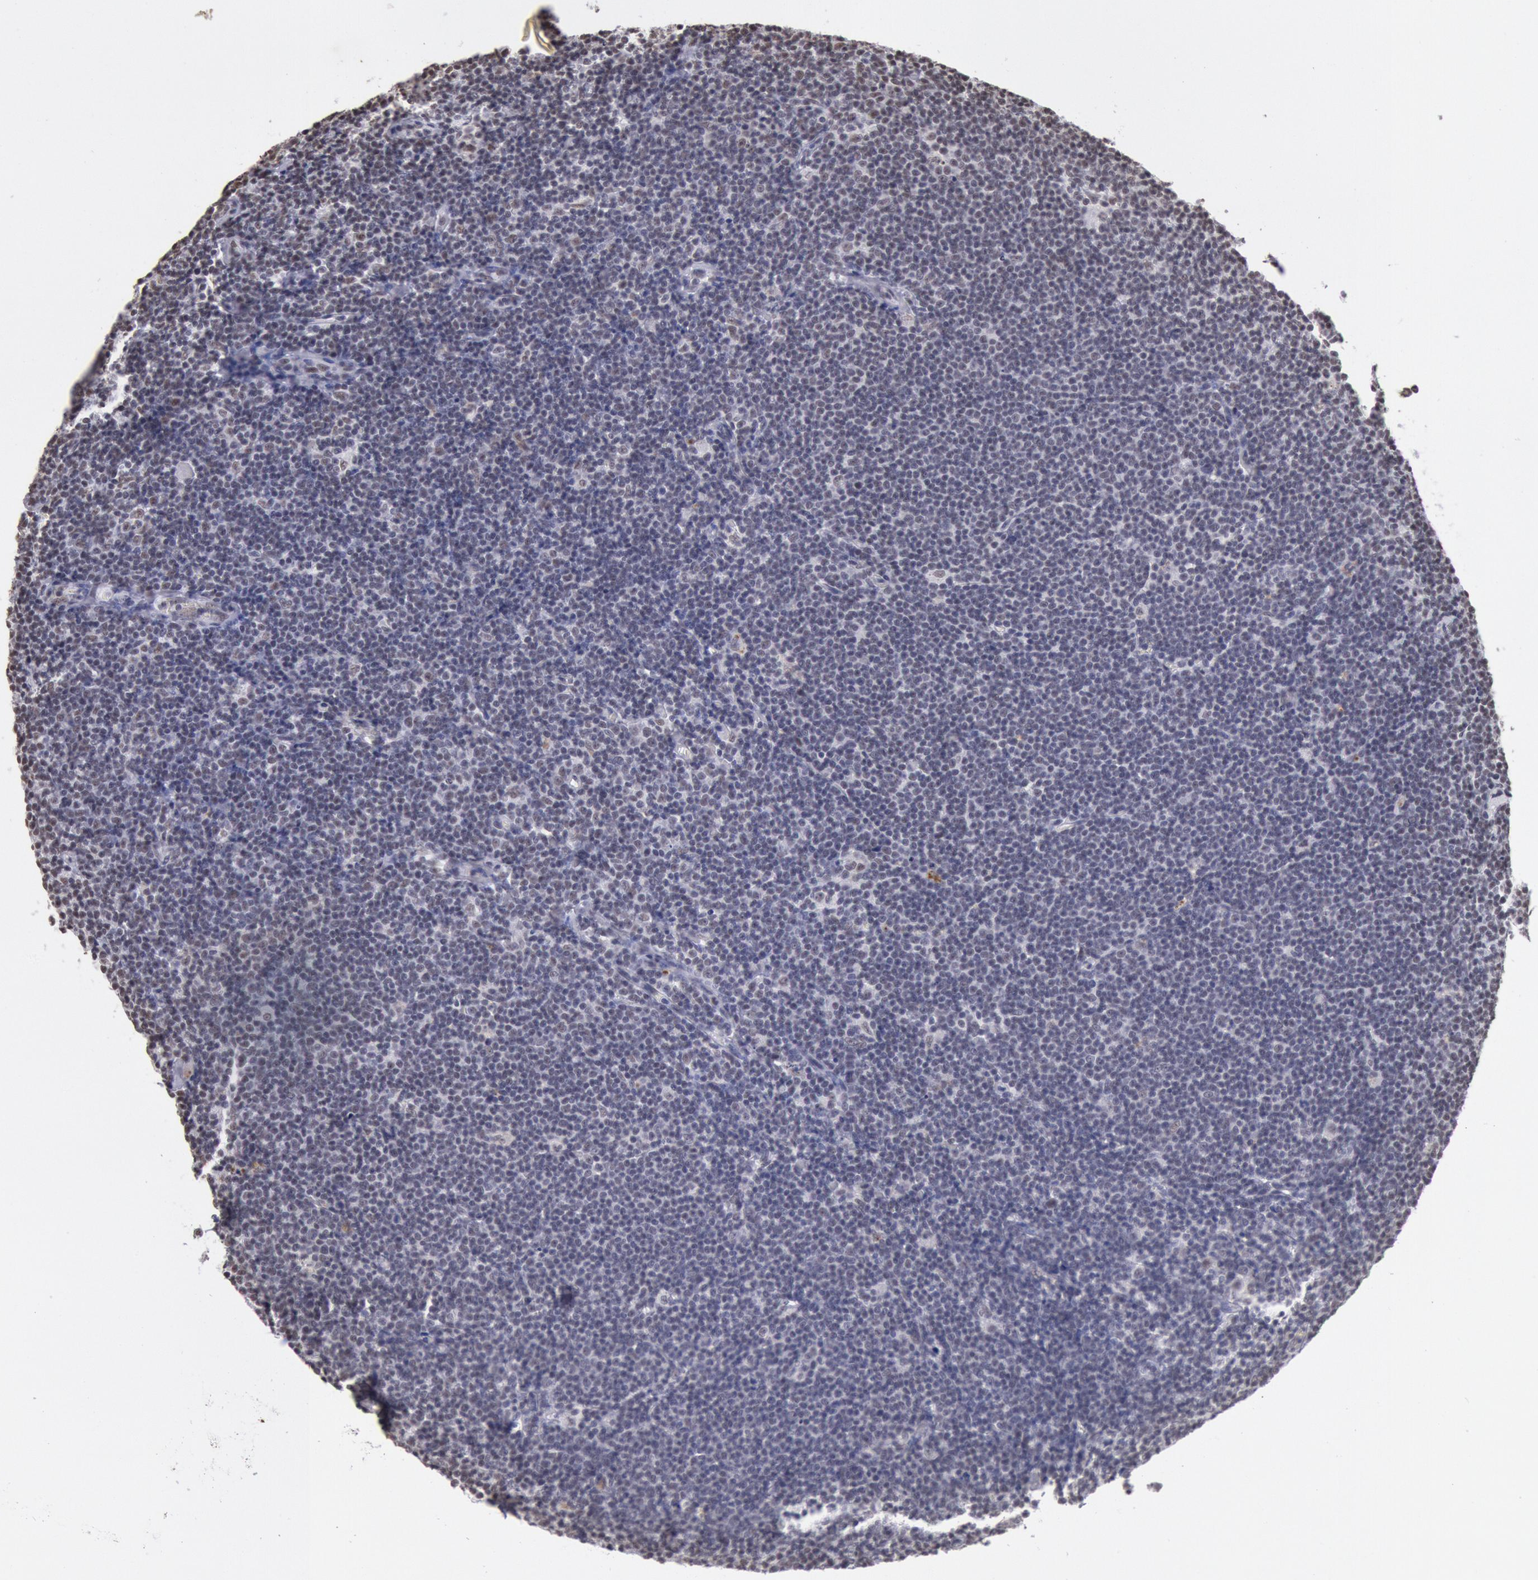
{"staining": {"intensity": "weak", "quantity": "<25%", "location": "nuclear"}, "tissue": "lymphoma", "cell_type": "Tumor cells", "image_type": "cancer", "snomed": [{"axis": "morphology", "description": "Malignant lymphoma, non-Hodgkin's type, Low grade"}, {"axis": "topography", "description": "Lymph node"}], "caption": "A photomicrograph of human lymphoma is negative for staining in tumor cells.", "gene": "SNRPD3", "patient": {"sex": "male", "age": 65}}